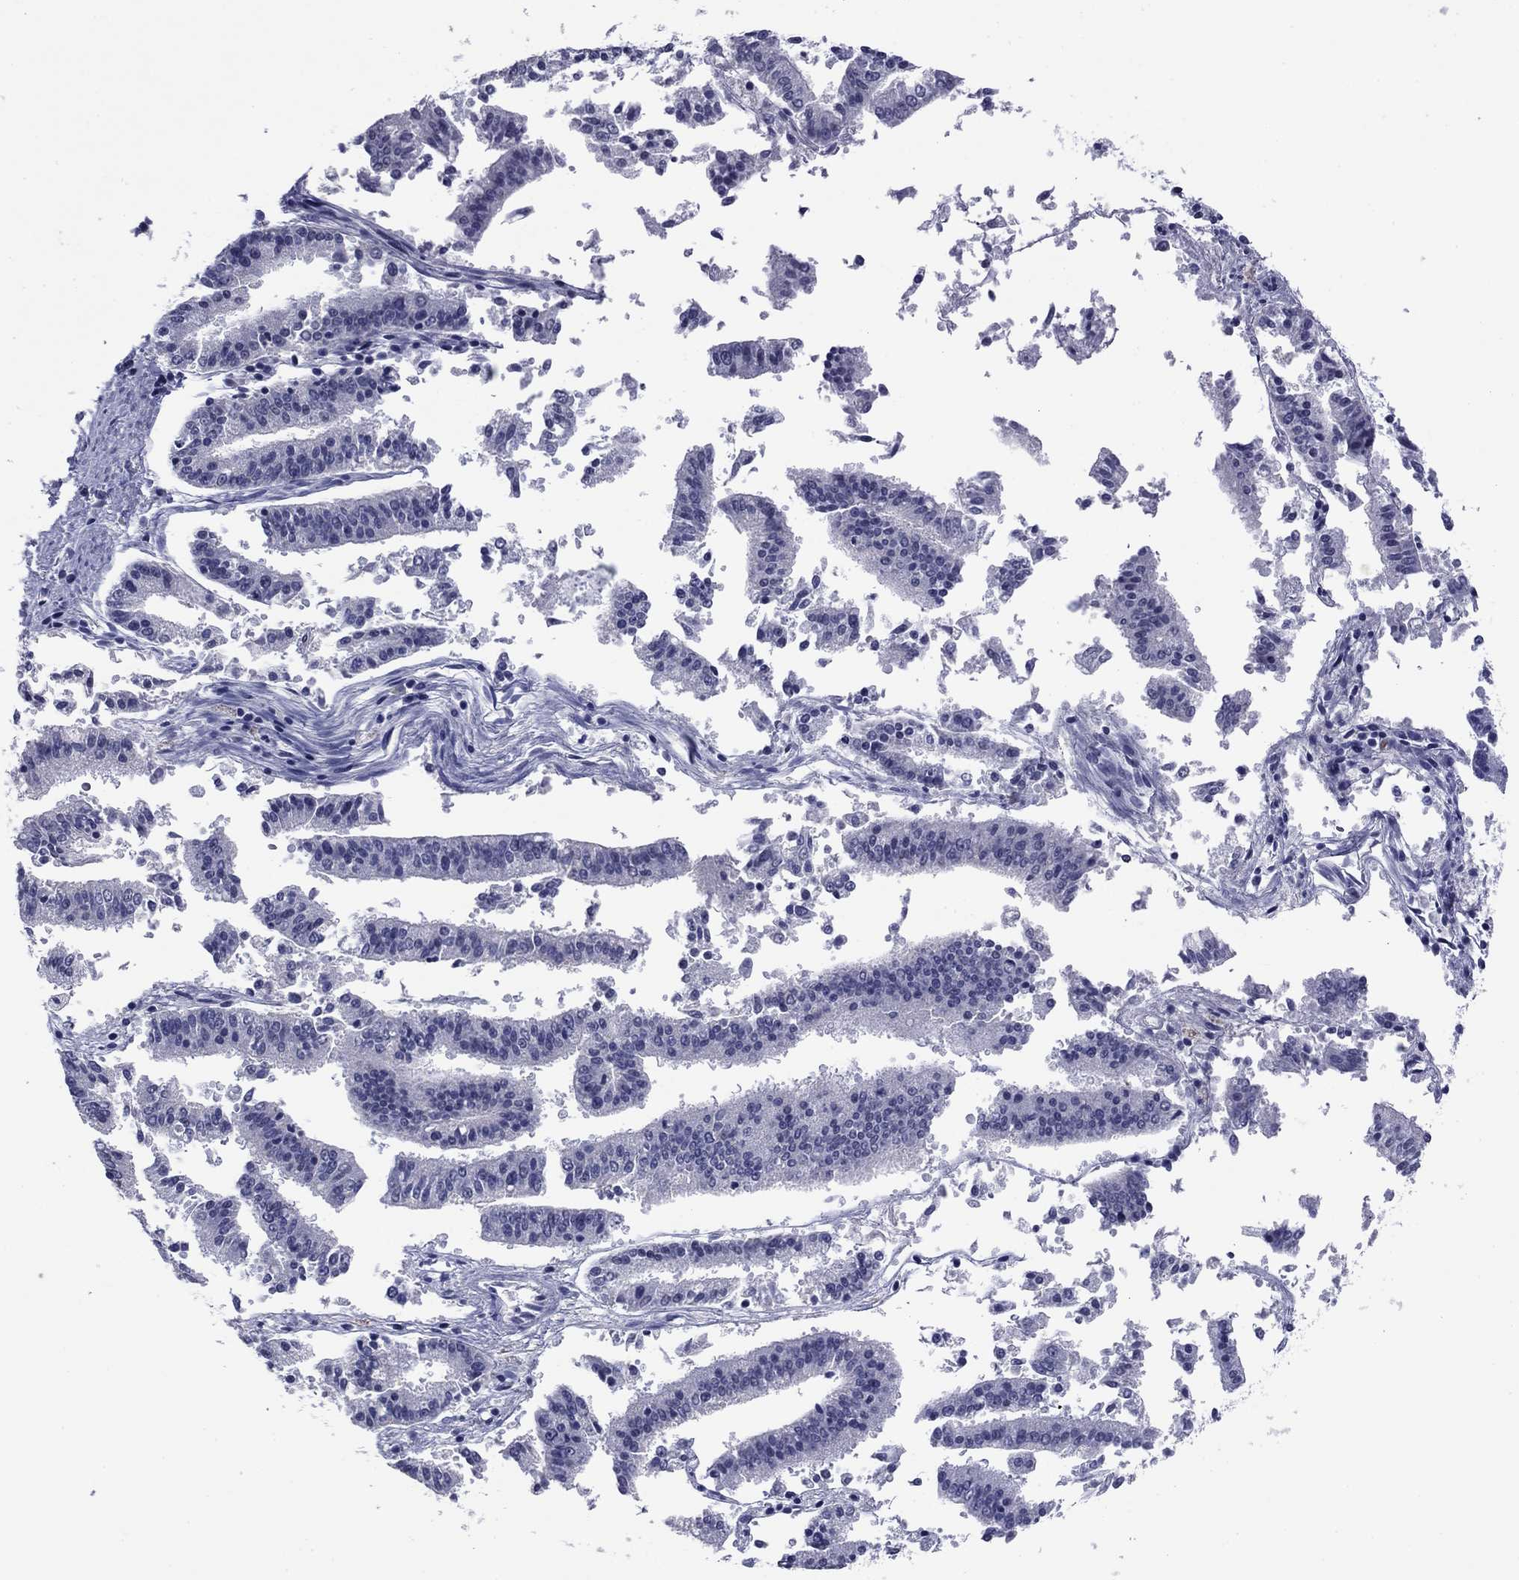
{"staining": {"intensity": "negative", "quantity": "none", "location": "none"}, "tissue": "endometrial cancer", "cell_type": "Tumor cells", "image_type": "cancer", "snomed": [{"axis": "morphology", "description": "Adenocarcinoma, NOS"}, {"axis": "topography", "description": "Endometrium"}], "caption": "Histopathology image shows no protein positivity in tumor cells of endometrial cancer tissue.", "gene": "HAO1", "patient": {"sex": "female", "age": 66}}